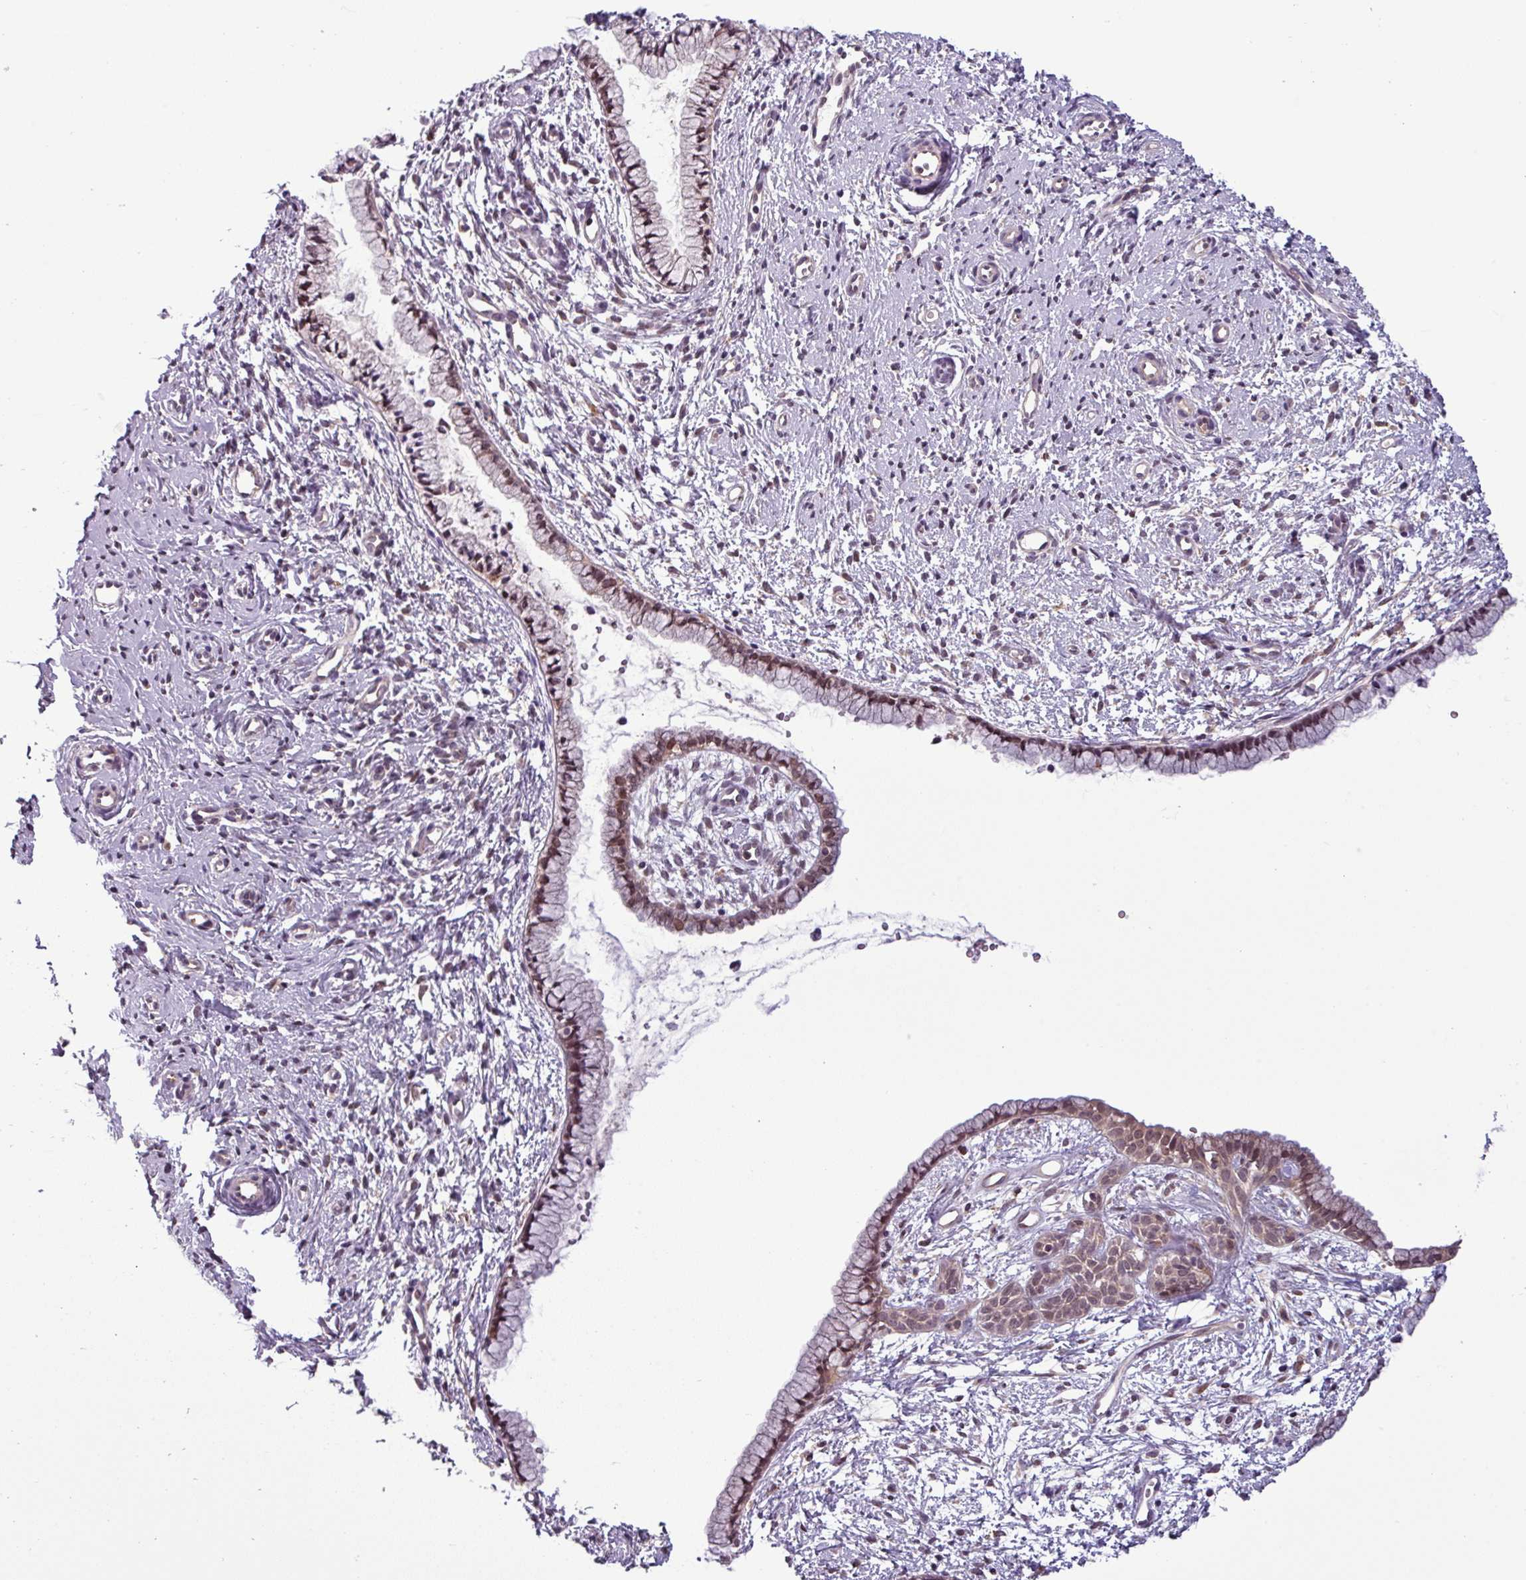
{"staining": {"intensity": "moderate", "quantity": ">75%", "location": "cytoplasmic/membranous,nuclear"}, "tissue": "cervix", "cell_type": "Glandular cells", "image_type": "normal", "snomed": [{"axis": "morphology", "description": "Normal tissue, NOS"}, {"axis": "topography", "description": "Cervix"}], "caption": "IHC (DAB) staining of benign human cervix displays moderate cytoplasmic/membranous,nuclear protein expression in approximately >75% of glandular cells.", "gene": "NPFFR1", "patient": {"sex": "female", "age": 57}}